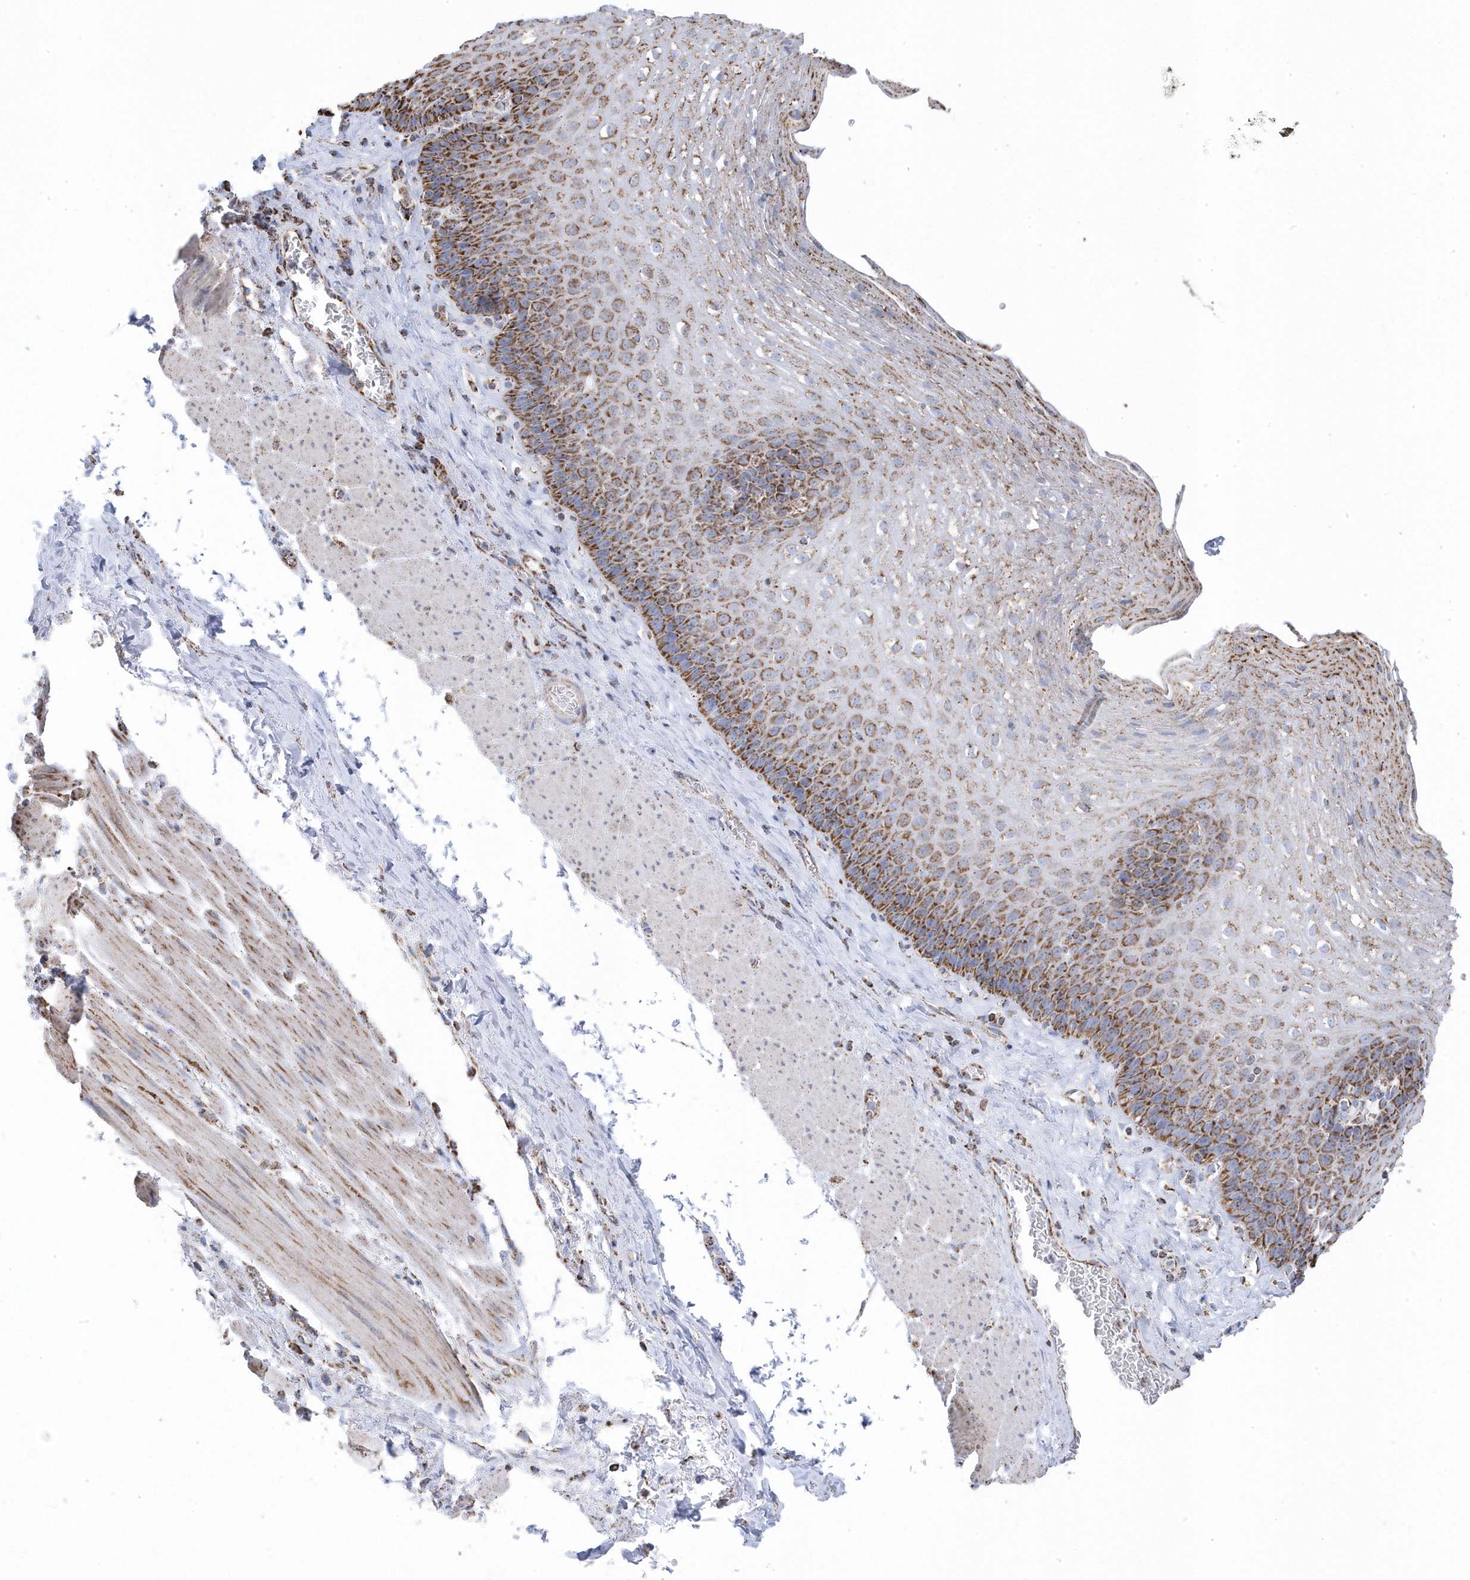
{"staining": {"intensity": "moderate", "quantity": ">75%", "location": "cytoplasmic/membranous"}, "tissue": "esophagus", "cell_type": "Squamous epithelial cells", "image_type": "normal", "snomed": [{"axis": "morphology", "description": "Normal tissue, NOS"}, {"axis": "topography", "description": "Esophagus"}], "caption": "Squamous epithelial cells demonstrate moderate cytoplasmic/membranous expression in approximately >75% of cells in benign esophagus.", "gene": "GTPBP8", "patient": {"sex": "female", "age": 66}}